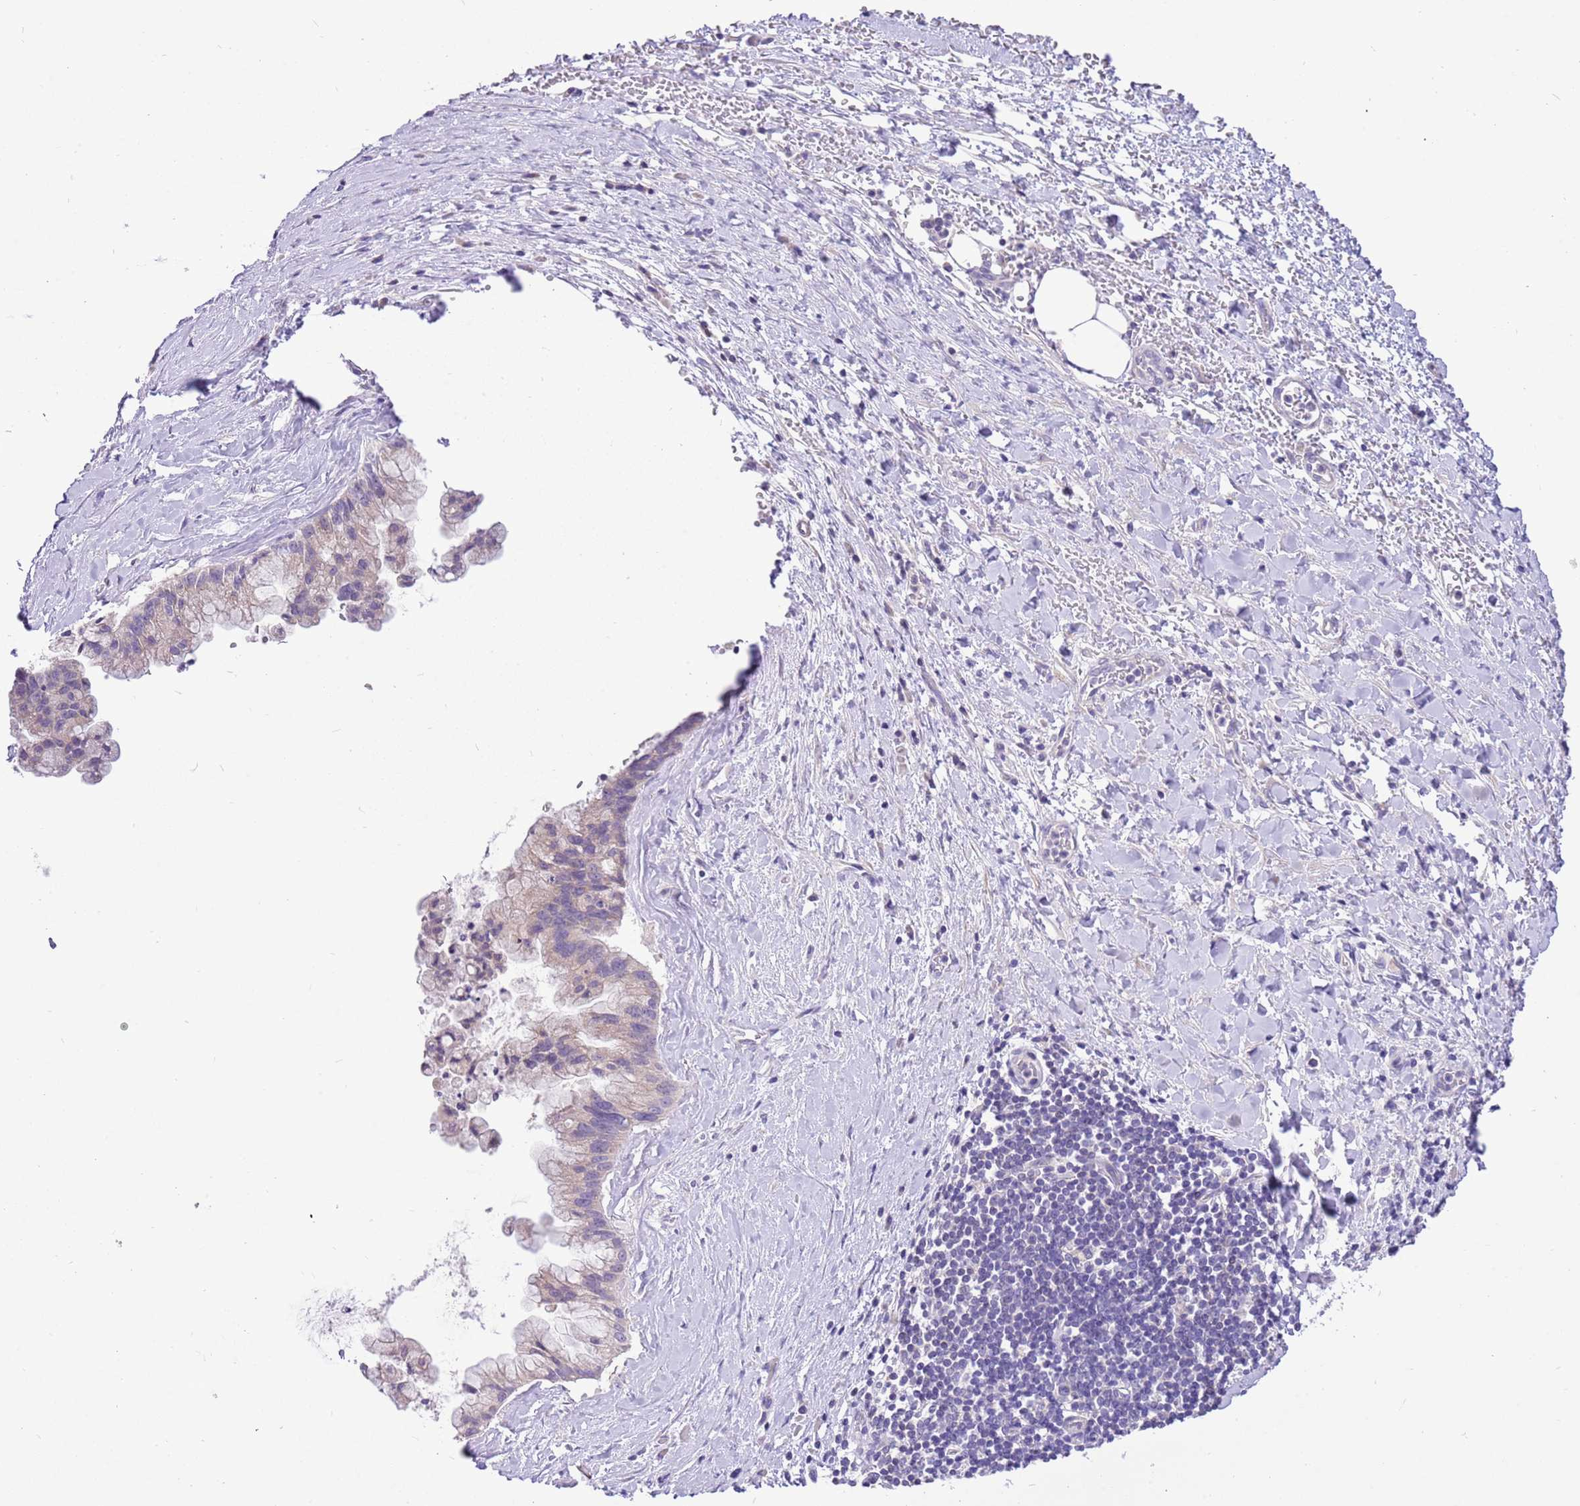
{"staining": {"intensity": "weak", "quantity": "<25%", "location": "cytoplasmic/membranous"}, "tissue": "pancreatic cancer", "cell_type": "Tumor cells", "image_type": "cancer", "snomed": [{"axis": "morphology", "description": "Adenocarcinoma, NOS"}, {"axis": "topography", "description": "Pancreas"}], "caption": "This photomicrograph is of pancreatic cancer (adenocarcinoma) stained with IHC to label a protein in brown with the nuclei are counter-stained blue. There is no positivity in tumor cells.", "gene": "GLCE", "patient": {"sex": "male", "age": 73}}